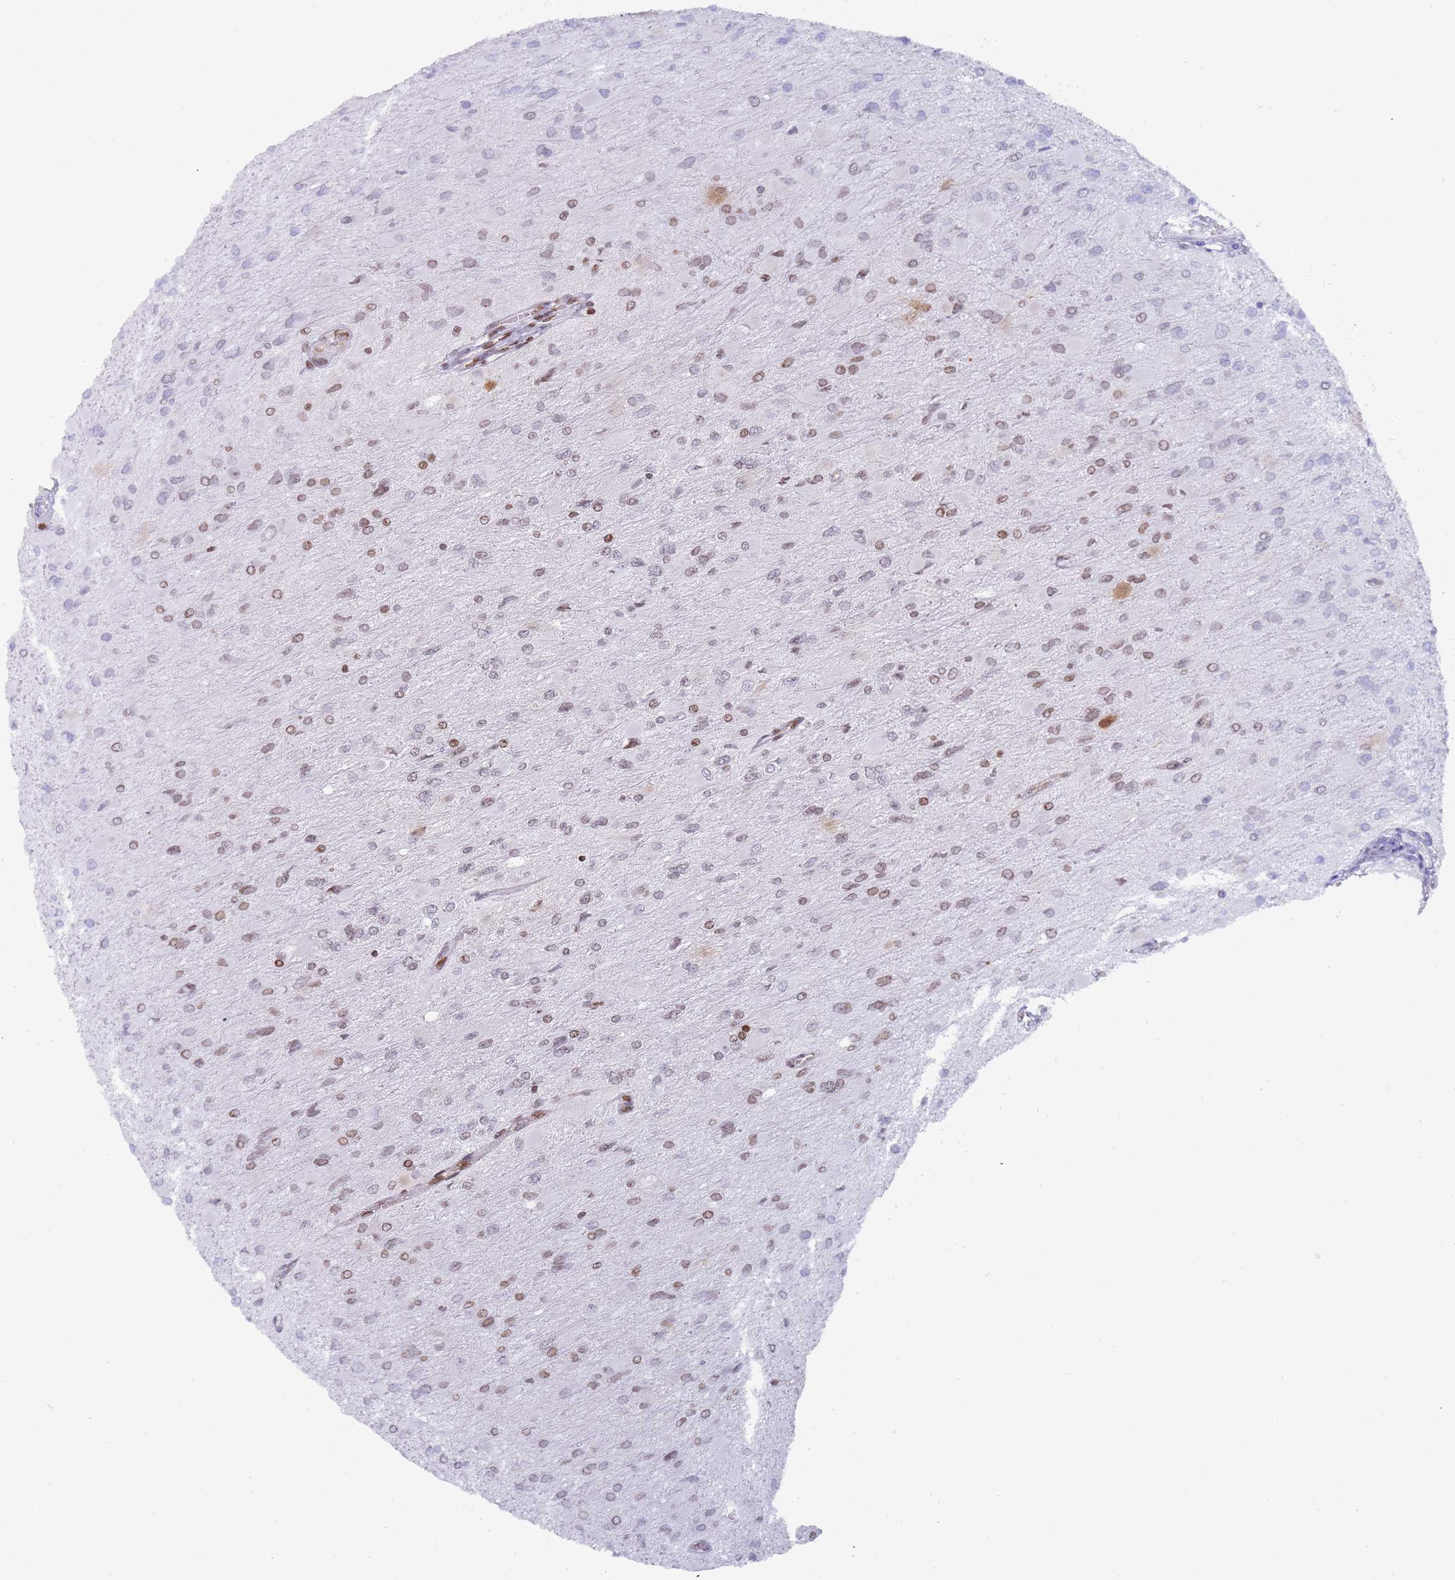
{"staining": {"intensity": "moderate", "quantity": "25%-75%", "location": "nuclear"}, "tissue": "glioma", "cell_type": "Tumor cells", "image_type": "cancer", "snomed": [{"axis": "morphology", "description": "Glioma, malignant, High grade"}, {"axis": "topography", "description": "Cerebral cortex"}], "caption": "The histopathology image reveals staining of malignant glioma (high-grade), revealing moderate nuclear protein expression (brown color) within tumor cells.", "gene": "HDAC8", "patient": {"sex": "female", "age": 36}}